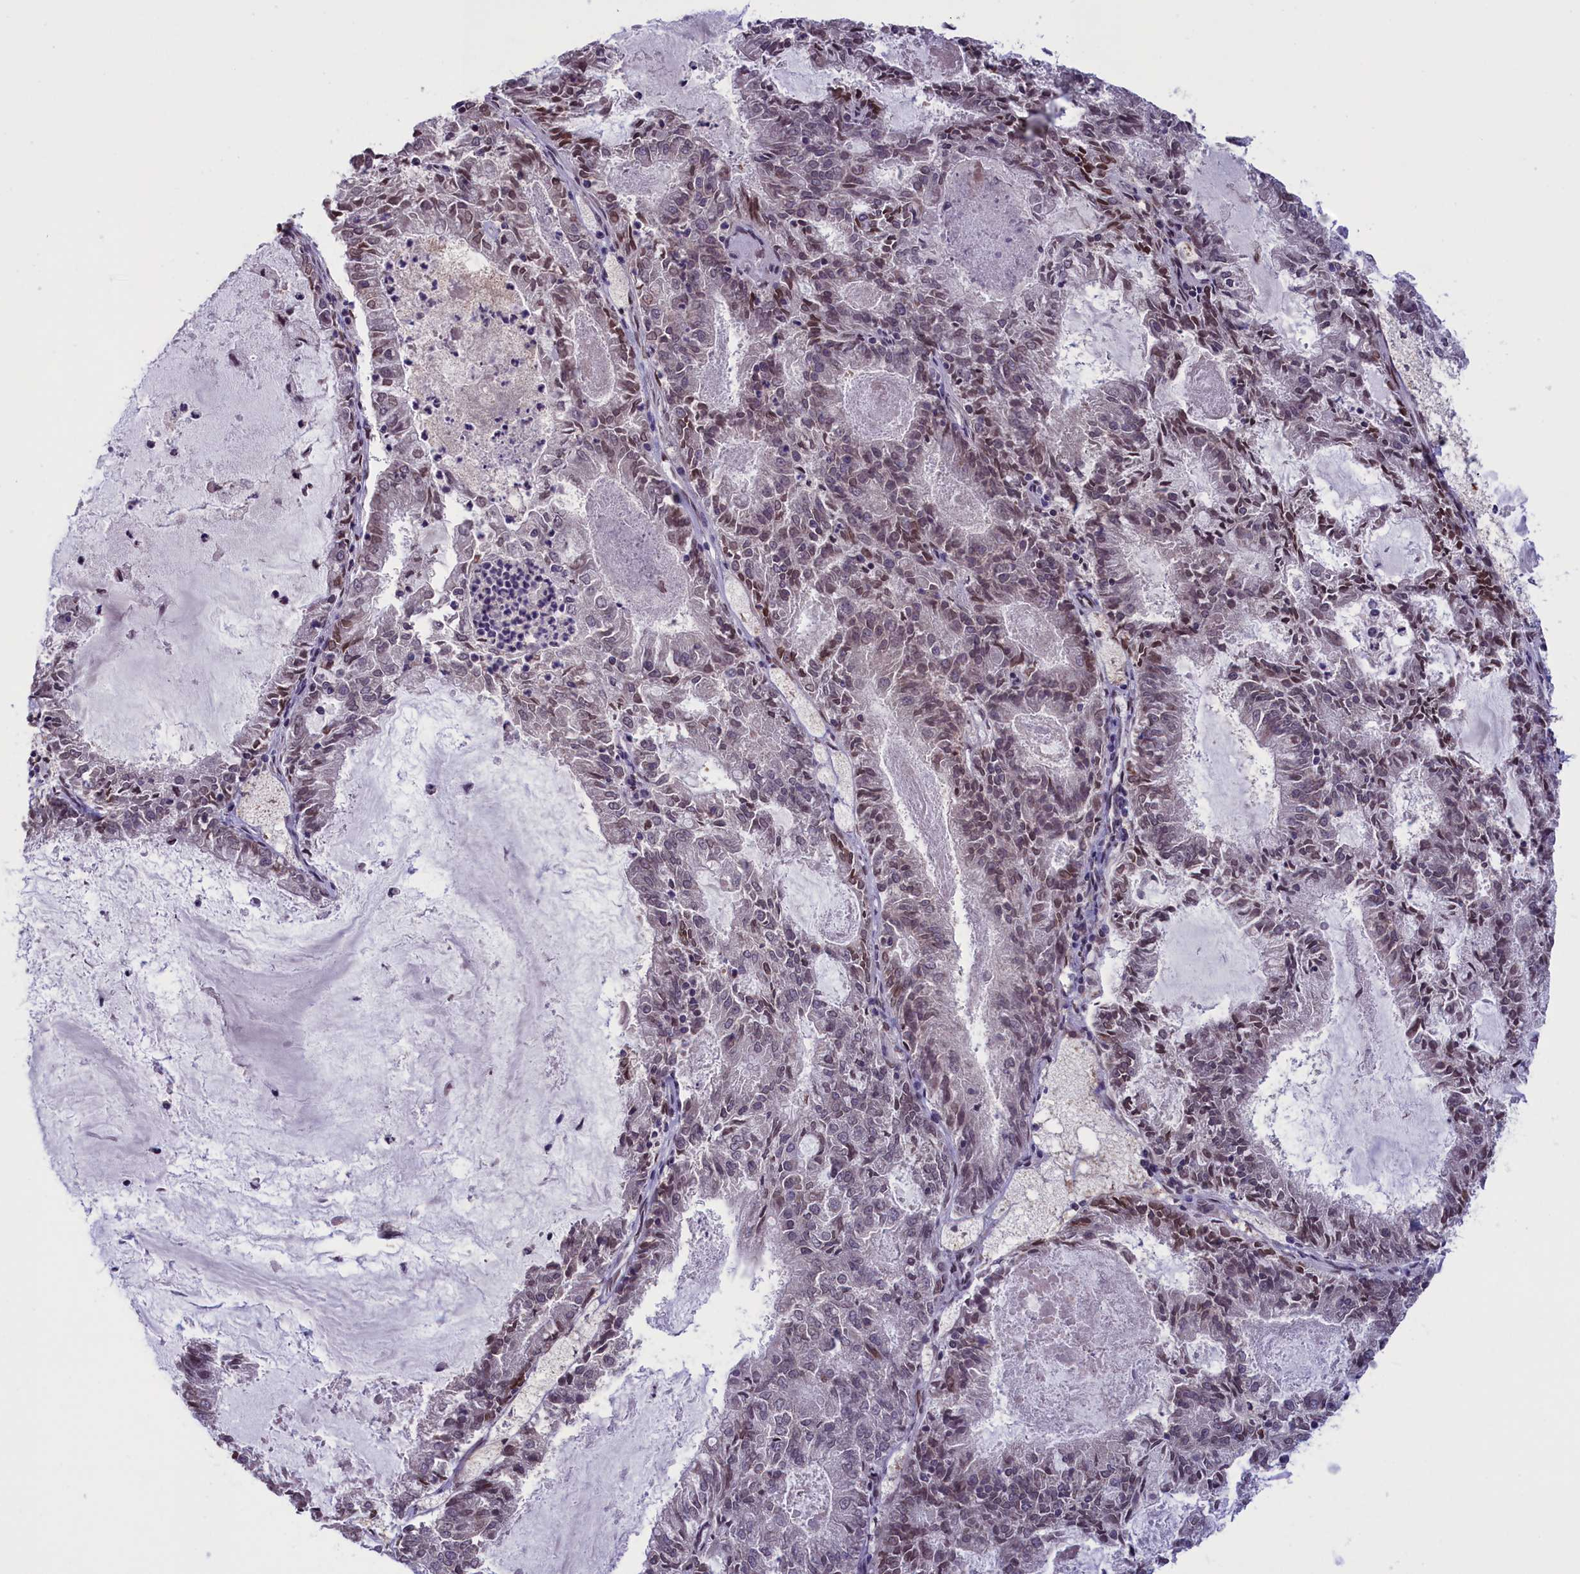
{"staining": {"intensity": "weak", "quantity": "25%-75%", "location": "nuclear"}, "tissue": "endometrial cancer", "cell_type": "Tumor cells", "image_type": "cancer", "snomed": [{"axis": "morphology", "description": "Adenocarcinoma, NOS"}, {"axis": "topography", "description": "Endometrium"}], "caption": "A brown stain shows weak nuclear staining of a protein in endometrial cancer tumor cells.", "gene": "PARS2", "patient": {"sex": "female", "age": 57}}